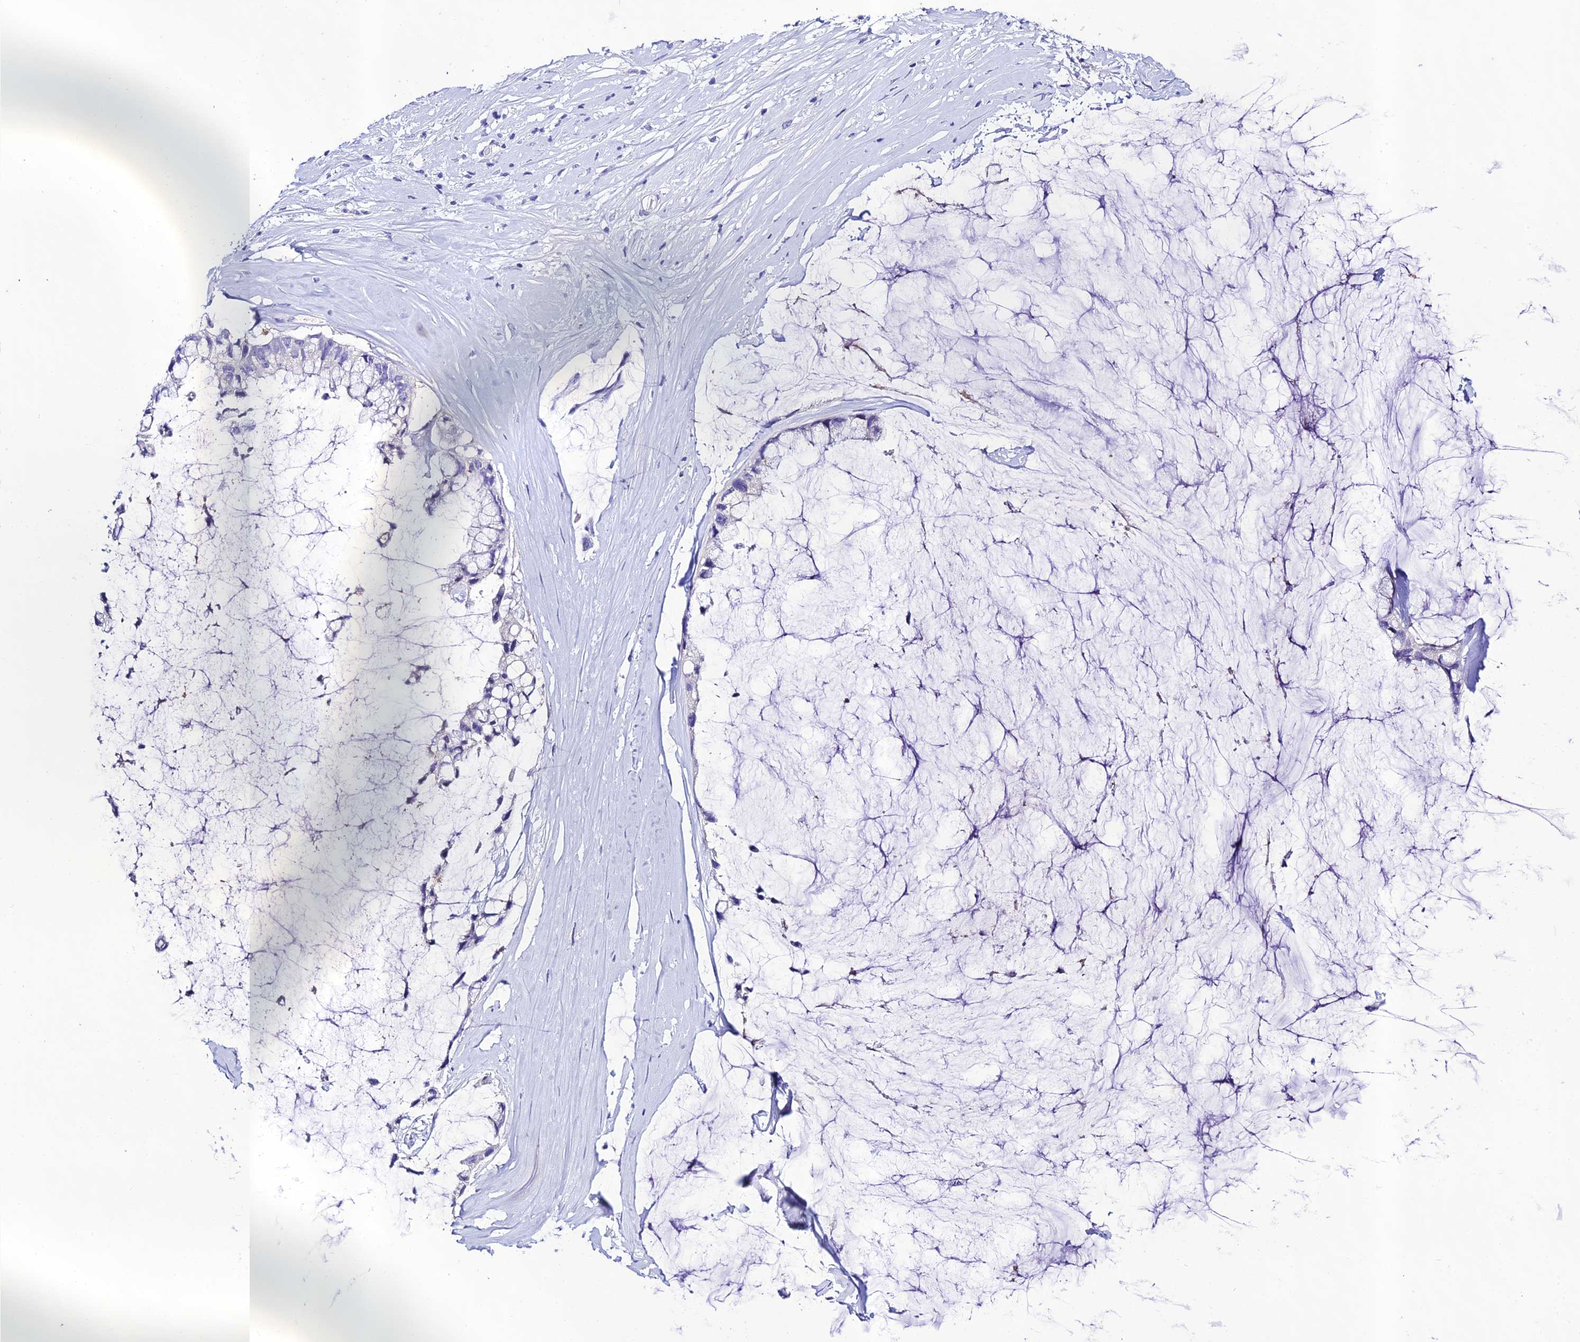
{"staining": {"intensity": "negative", "quantity": "none", "location": "none"}, "tissue": "ovarian cancer", "cell_type": "Tumor cells", "image_type": "cancer", "snomed": [{"axis": "morphology", "description": "Cystadenocarcinoma, mucinous, NOS"}, {"axis": "topography", "description": "Ovary"}], "caption": "Ovarian cancer (mucinous cystadenocarcinoma) was stained to show a protein in brown. There is no significant positivity in tumor cells.", "gene": "NLRP6", "patient": {"sex": "female", "age": 39}}